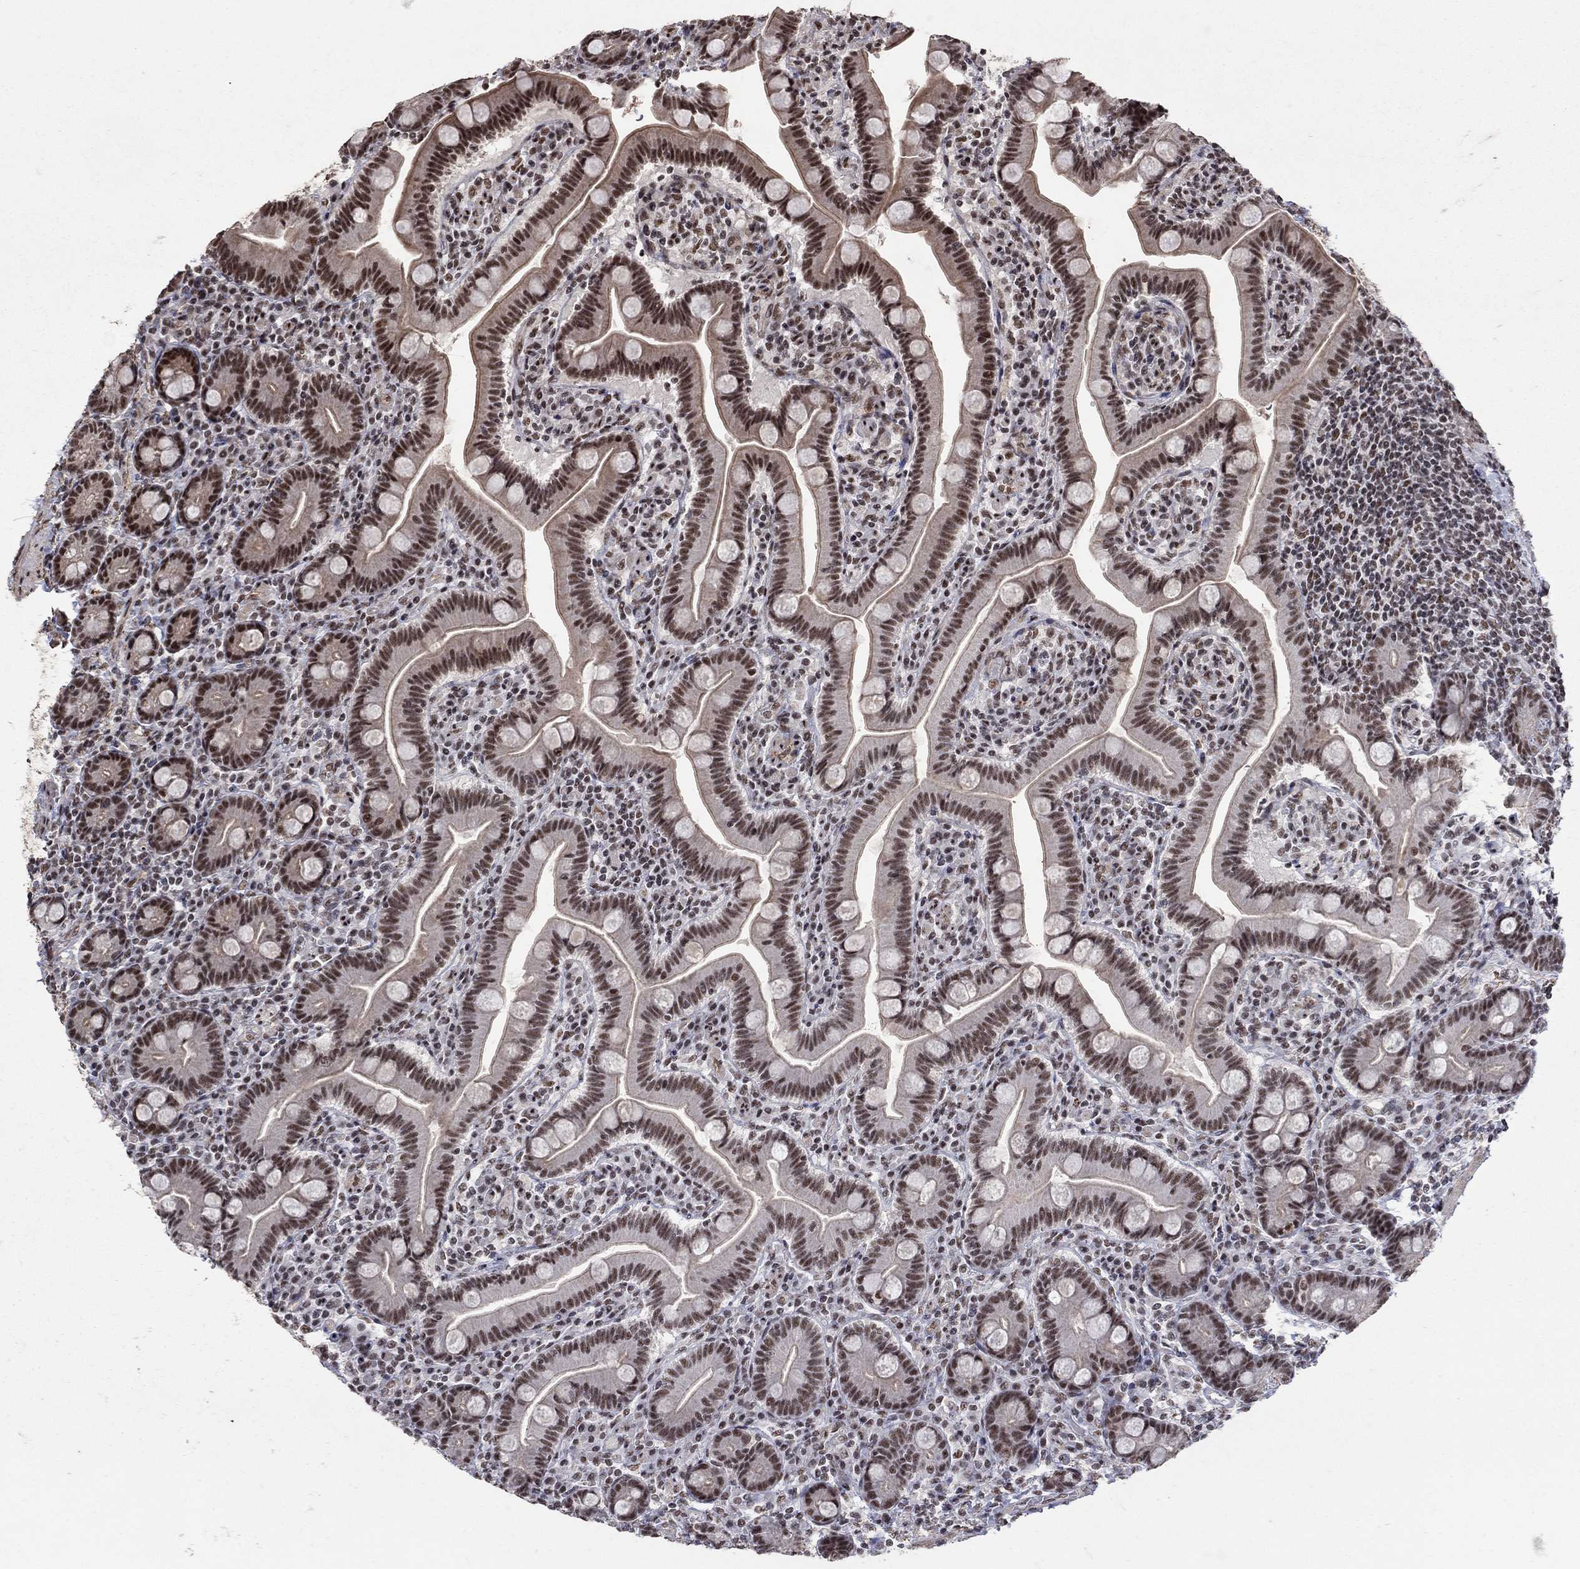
{"staining": {"intensity": "moderate", "quantity": ">75%", "location": "nuclear"}, "tissue": "small intestine", "cell_type": "Glandular cells", "image_type": "normal", "snomed": [{"axis": "morphology", "description": "Normal tissue, NOS"}, {"axis": "topography", "description": "Small intestine"}], "caption": "Small intestine stained for a protein (brown) demonstrates moderate nuclear positive expression in approximately >75% of glandular cells.", "gene": "PNISR", "patient": {"sex": "male", "age": 66}}